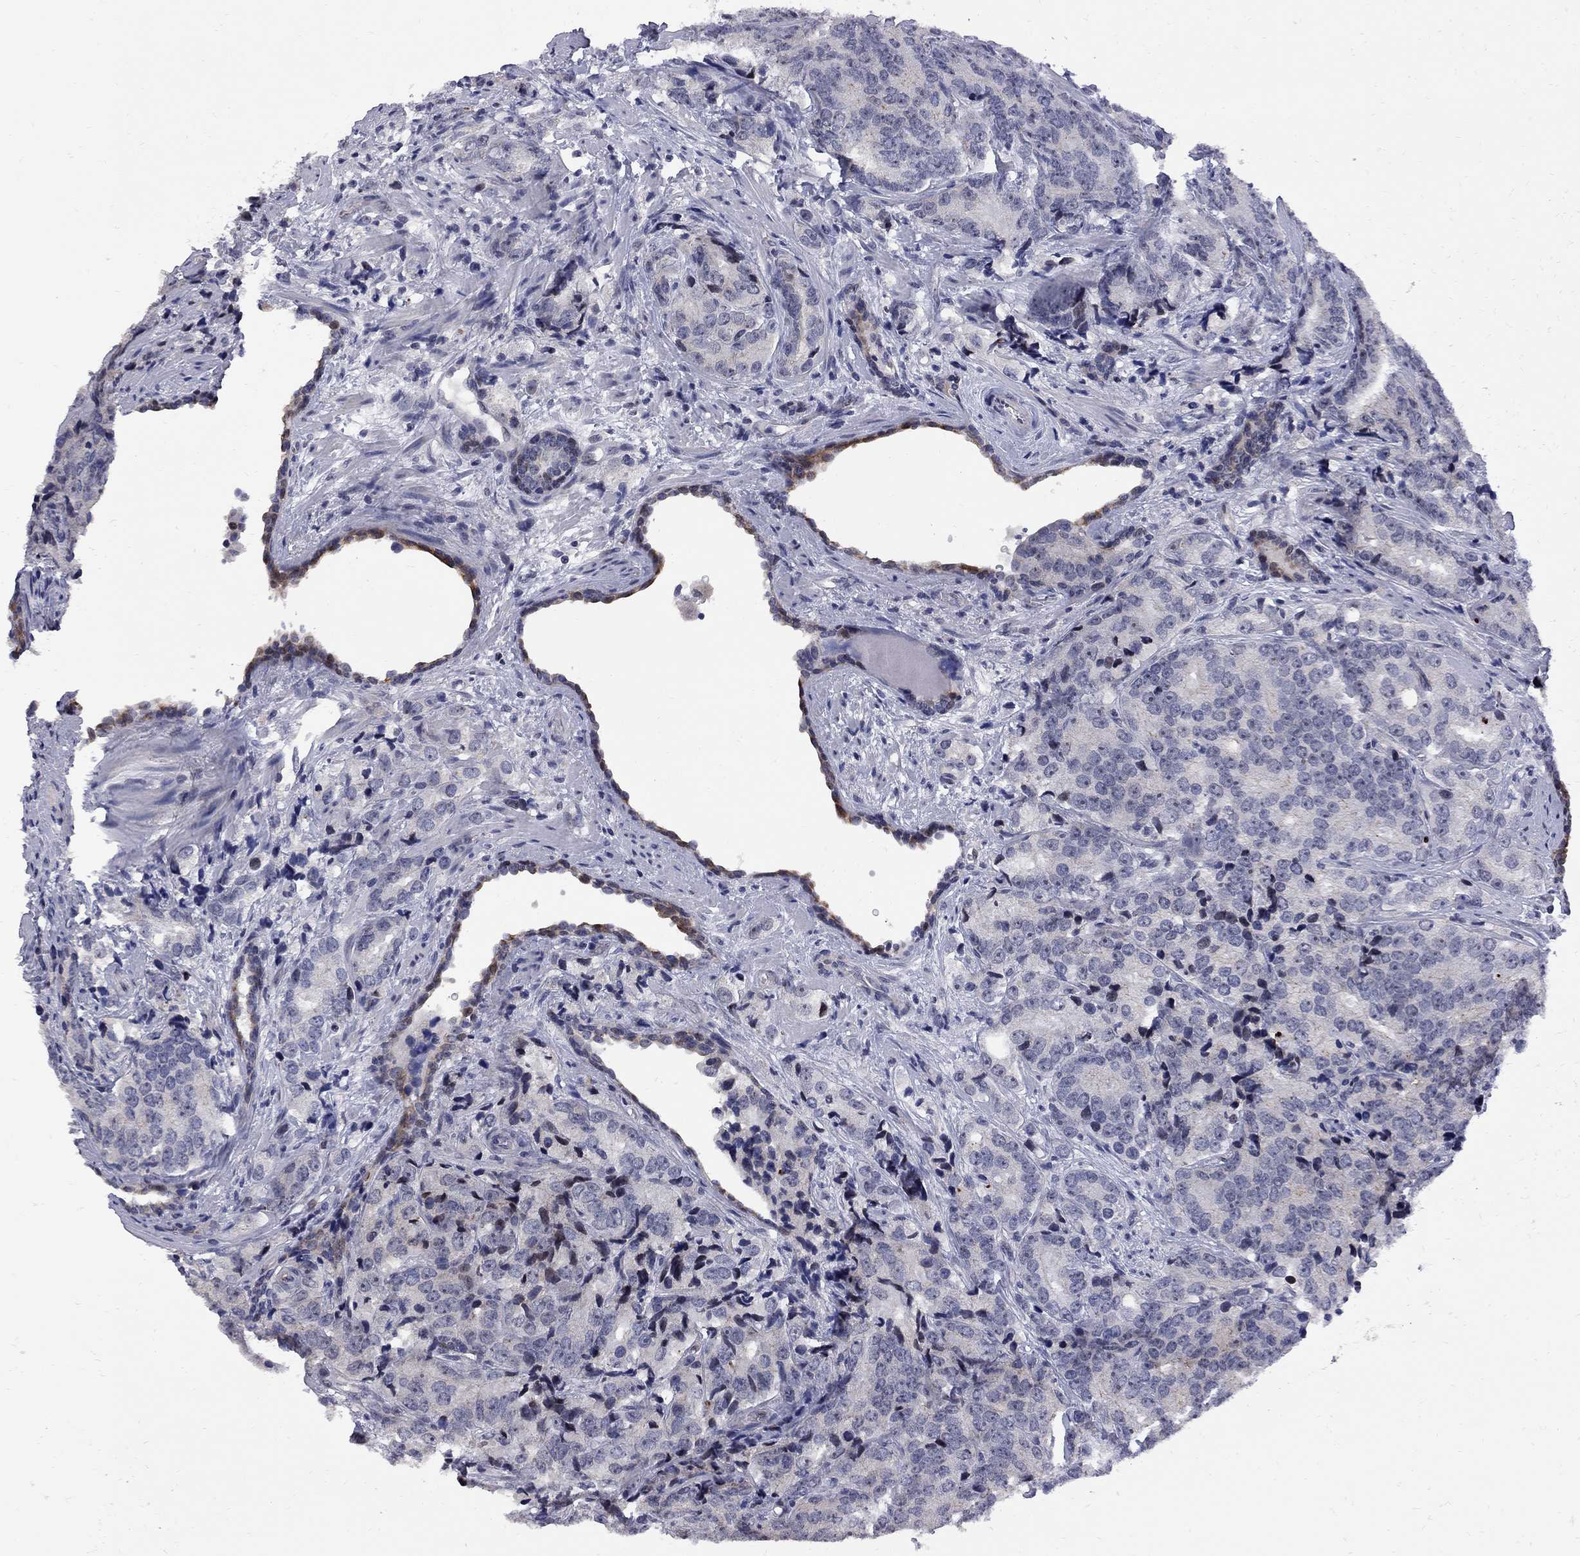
{"staining": {"intensity": "negative", "quantity": "none", "location": "none"}, "tissue": "prostate cancer", "cell_type": "Tumor cells", "image_type": "cancer", "snomed": [{"axis": "morphology", "description": "Adenocarcinoma, NOS"}, {"axis": "topography", "description": "Prostate"}], "caption": "High power microscopy micrograph of an immunohistochemistry micrograph of adenocarcinoma (prostate), revealing no significant expression in tumor cells.", "gene": "DHX33", "patient": {"sex": "male", "age": 71}}